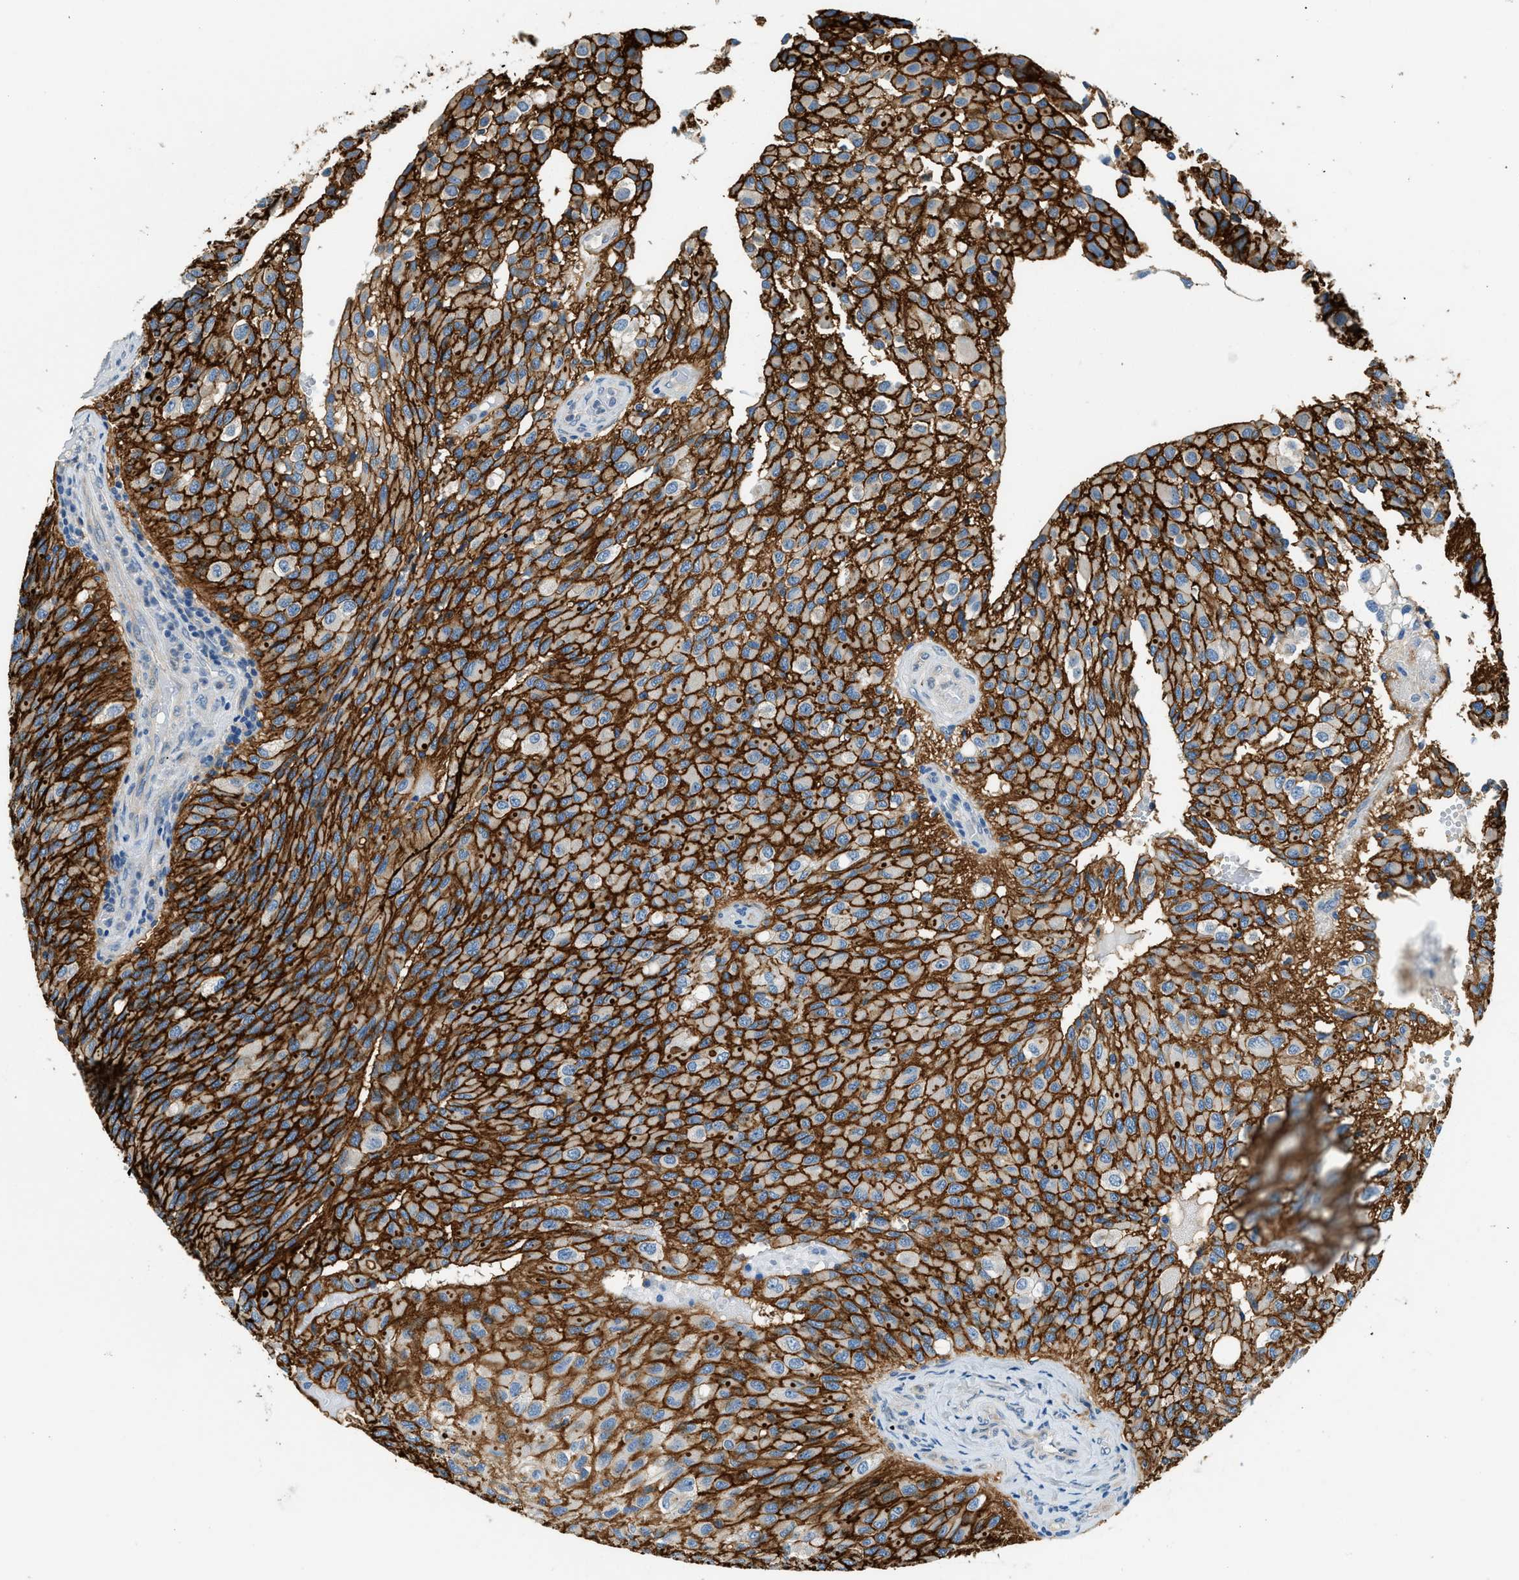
{"staining": {"intensity": "strong", "quantity": ">75%", "location": "cytoplasmic/membranous"}, "tissue": "glioma", "cell_type": "Tumor cells", "image_type": "cancer", "snomed": [{"axis": "morphology", "description": "Glioma, malignant, High grade"}, {"axis": "topography", "description": "Brain"}], "caption": "DAB immunohistochemical staining of human high-grade glioma (malignant) displays strong cytoplasmic/membranous protein expression in about >75% of tumor cells. The staining was performed using DAB (3,3'-diaminobenzidine) to visualize the protein expression in brown, while the nuclei were stained in blue with hematoxylin (Magnification: 20x).", "gene": "ZNF367", "patient": {"sex": "male", "age": 32}}